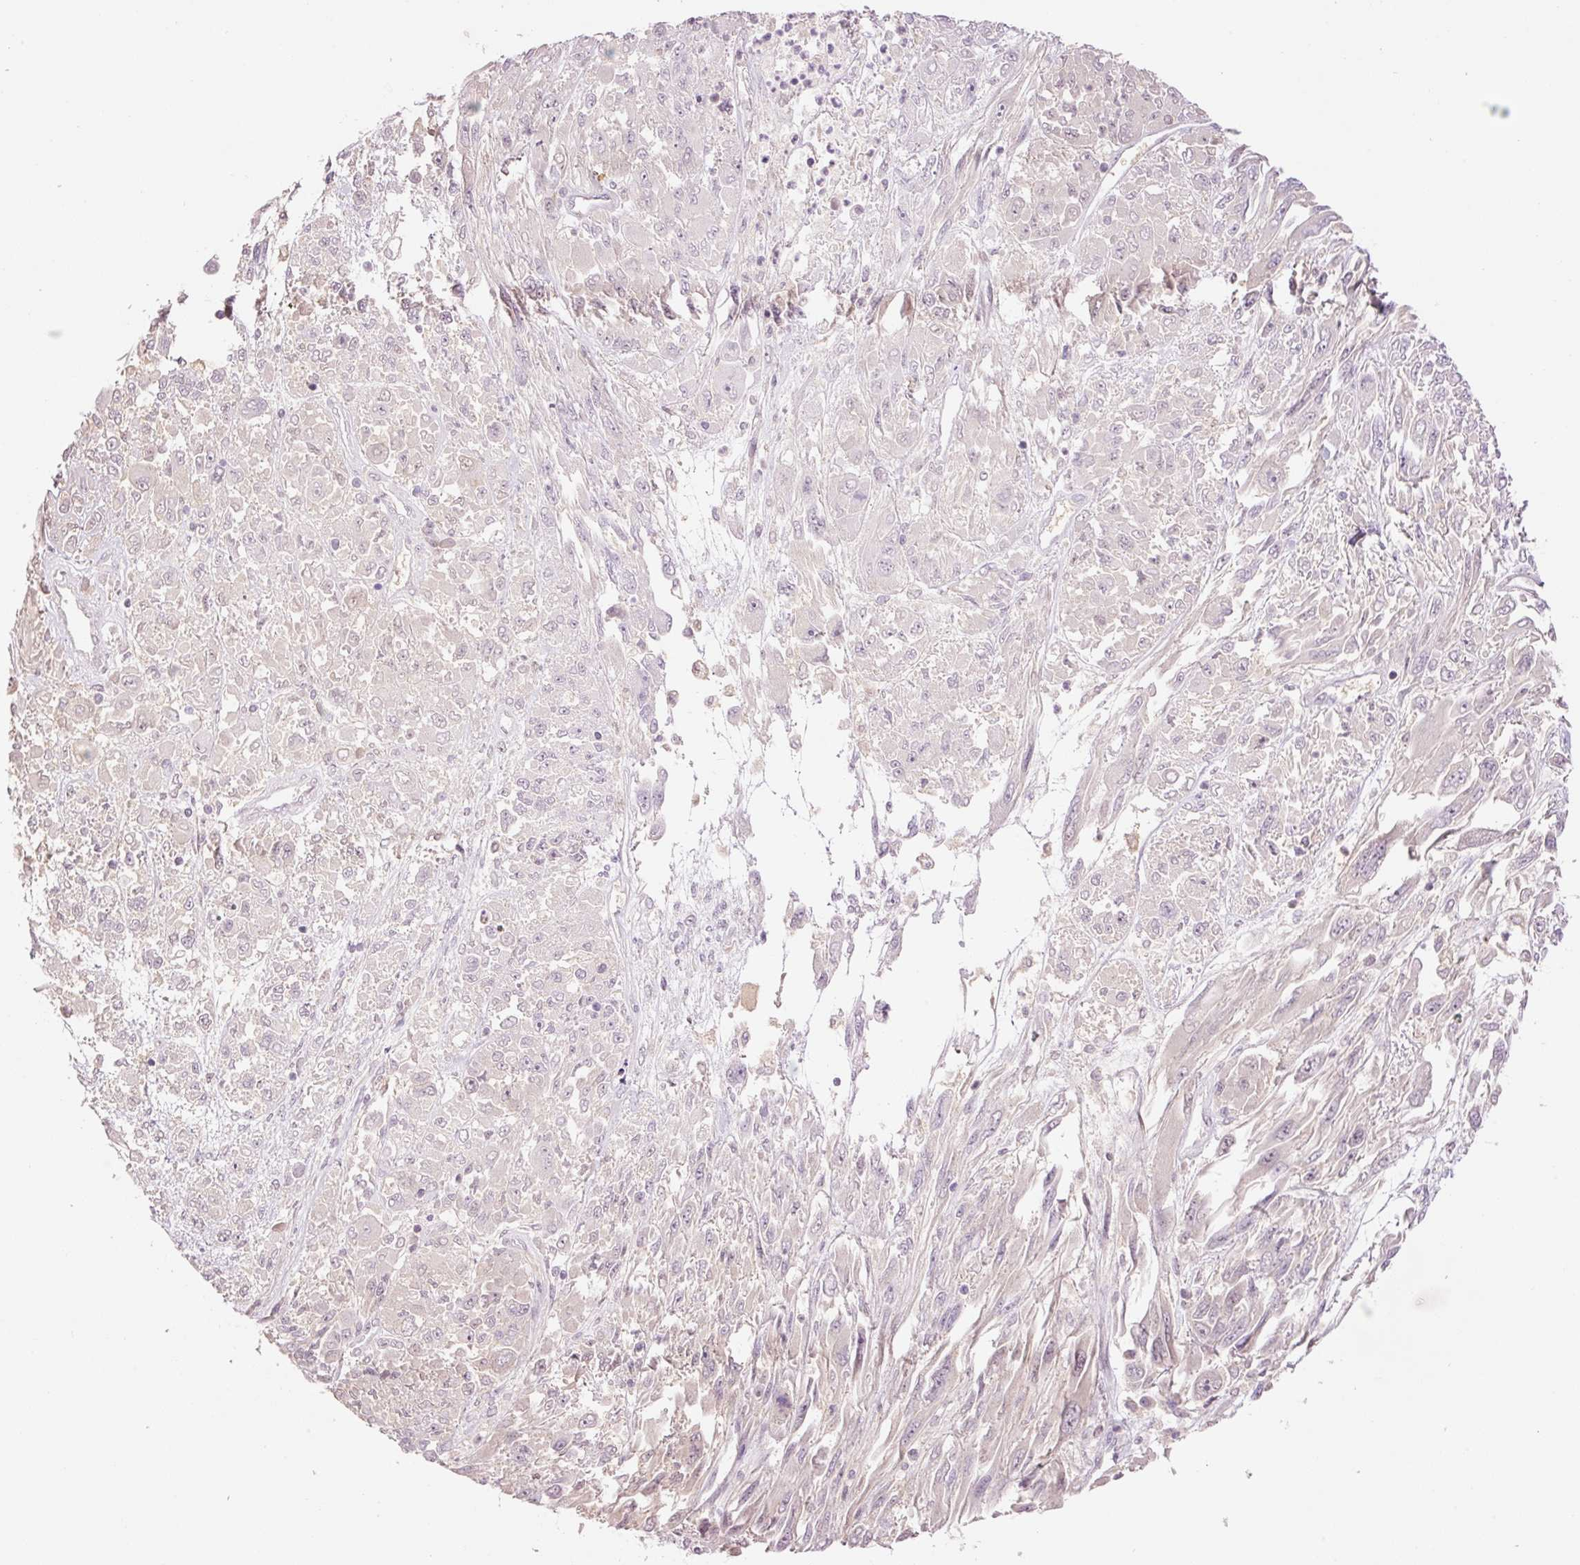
{"staining": {"intensity": "negative", "quantity": "none", "location": "none"}, "tissue": "melanoma", "cell_type": "Tumor cells", "image_type": "cancer", "snomed": [{"axis": "morphology", "description": "Malignant melanoma, NOS"}, {"axis": "topography", "description": "Skin"}], "caption": "Tumor cells show no significant expression in melanoma.", "gene": "LY6G6D", "patient": {"sex": "female", "age": 91}}